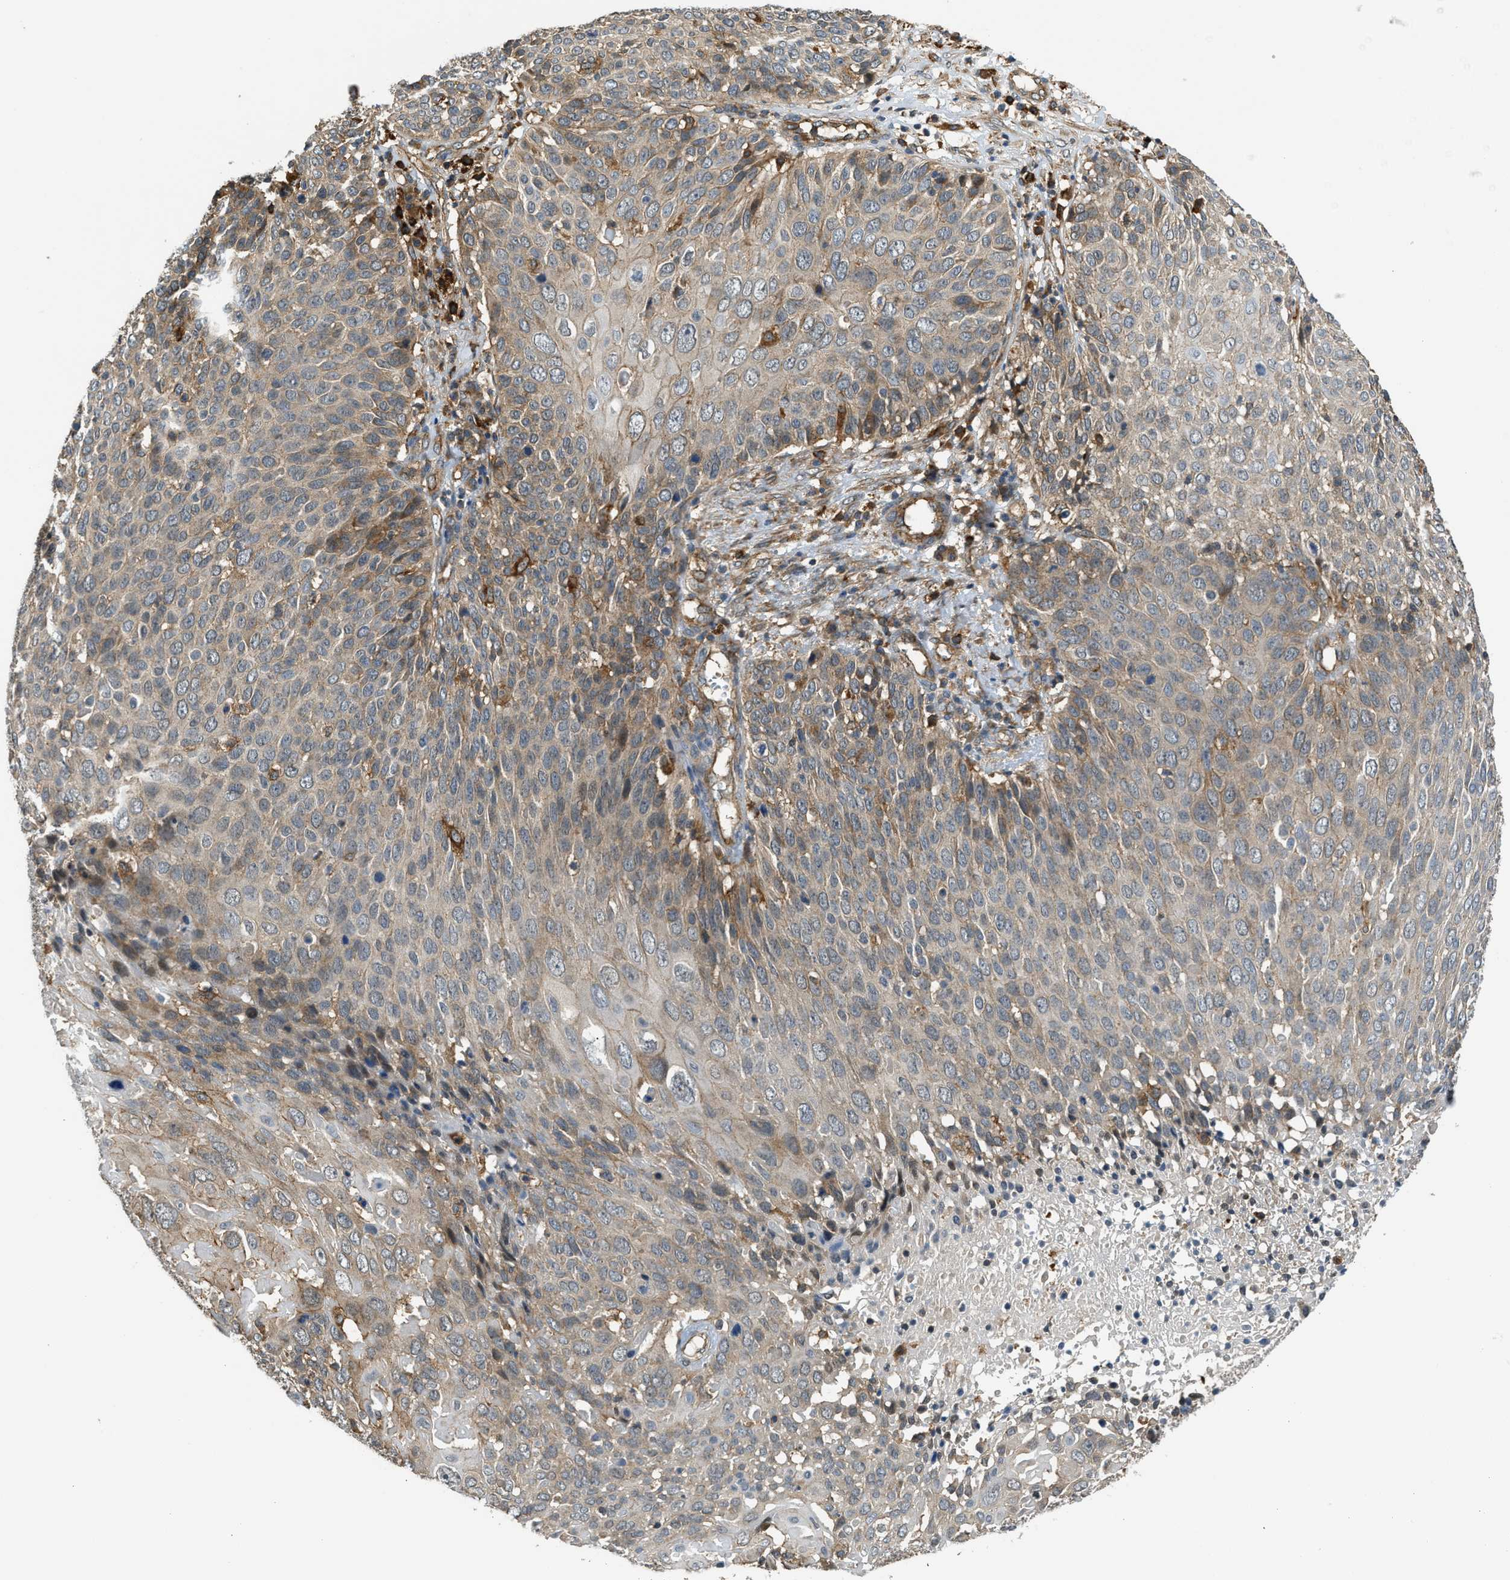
{"staining": {"intensity": "weak", "quantity": "25%-75%", "location": "cytoplasmic/membranous"}, "tissue": "cervical cancer", "cell_type": "Tumor cells", "image_type": "cancer", "snomed": [{"axis": "morphology", "description": "Squamous cell carcinoma, NOS"}, {"axis": "topography", "description": "Cervix"}], "caption": "Immunohistochemistry (IHC) (DAB) staining of cervical squamous cell carcinoma reveals weak cytoplasmic/membranous protein staining in about 25%-75% of tumor cells. Nuclei are stained in blue.", "gene": "BAG4", "patient": {"sex": "female", "age": 74}}